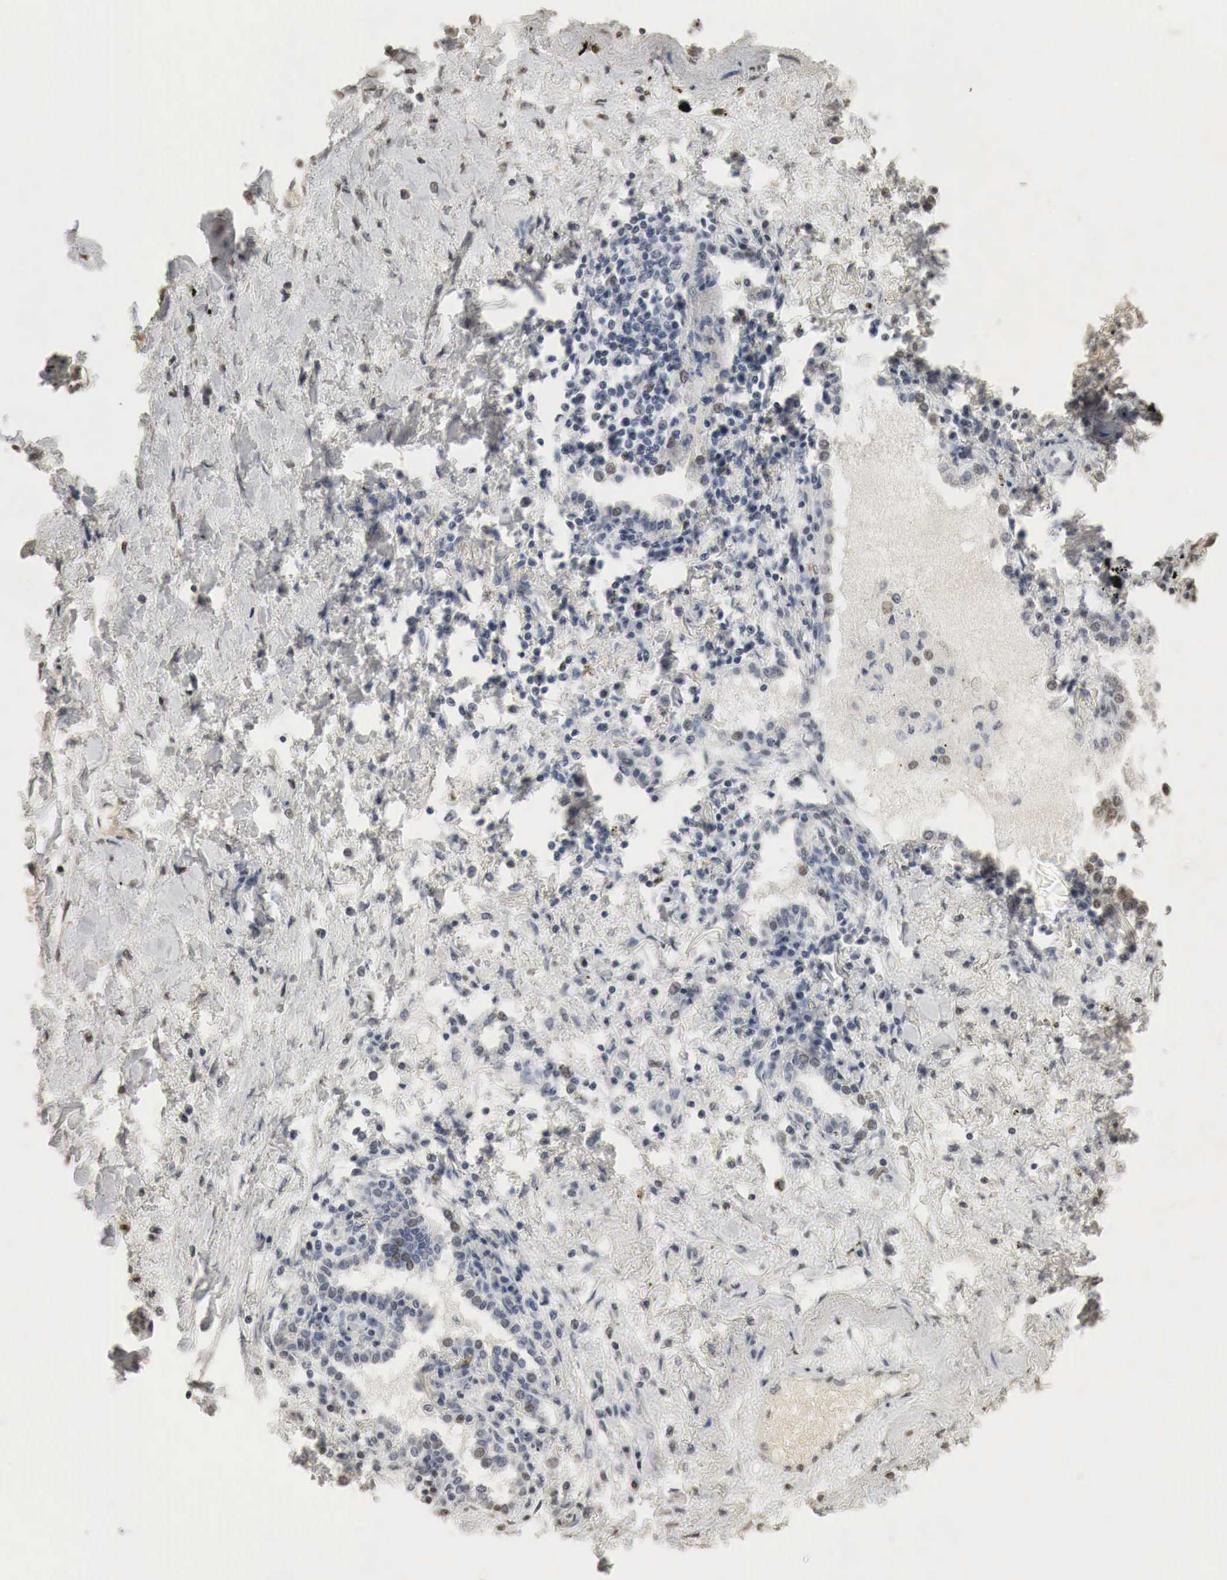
{"staining": {"intensity": "weak", "quantity": "<25%", "location": "nuclear"}, "tissue": "lung cancer", "cell_type": "Tumor cells", "image_type": "cancer", "snomed": [{"axis": "morphology", "description": "Adenocarcinoma, NOS"}, {"axis": "topography", "description": "Lung"}], "caption": "This micrograph is of adenocarcinoma (lung) stained with immunohistochemistry to label a protein in brown with the nuclei are counter-stained blue. There is no positivity in tumor cells.", "gene": "ERBB4", "patient": {"sex": "male", "age": 60}}